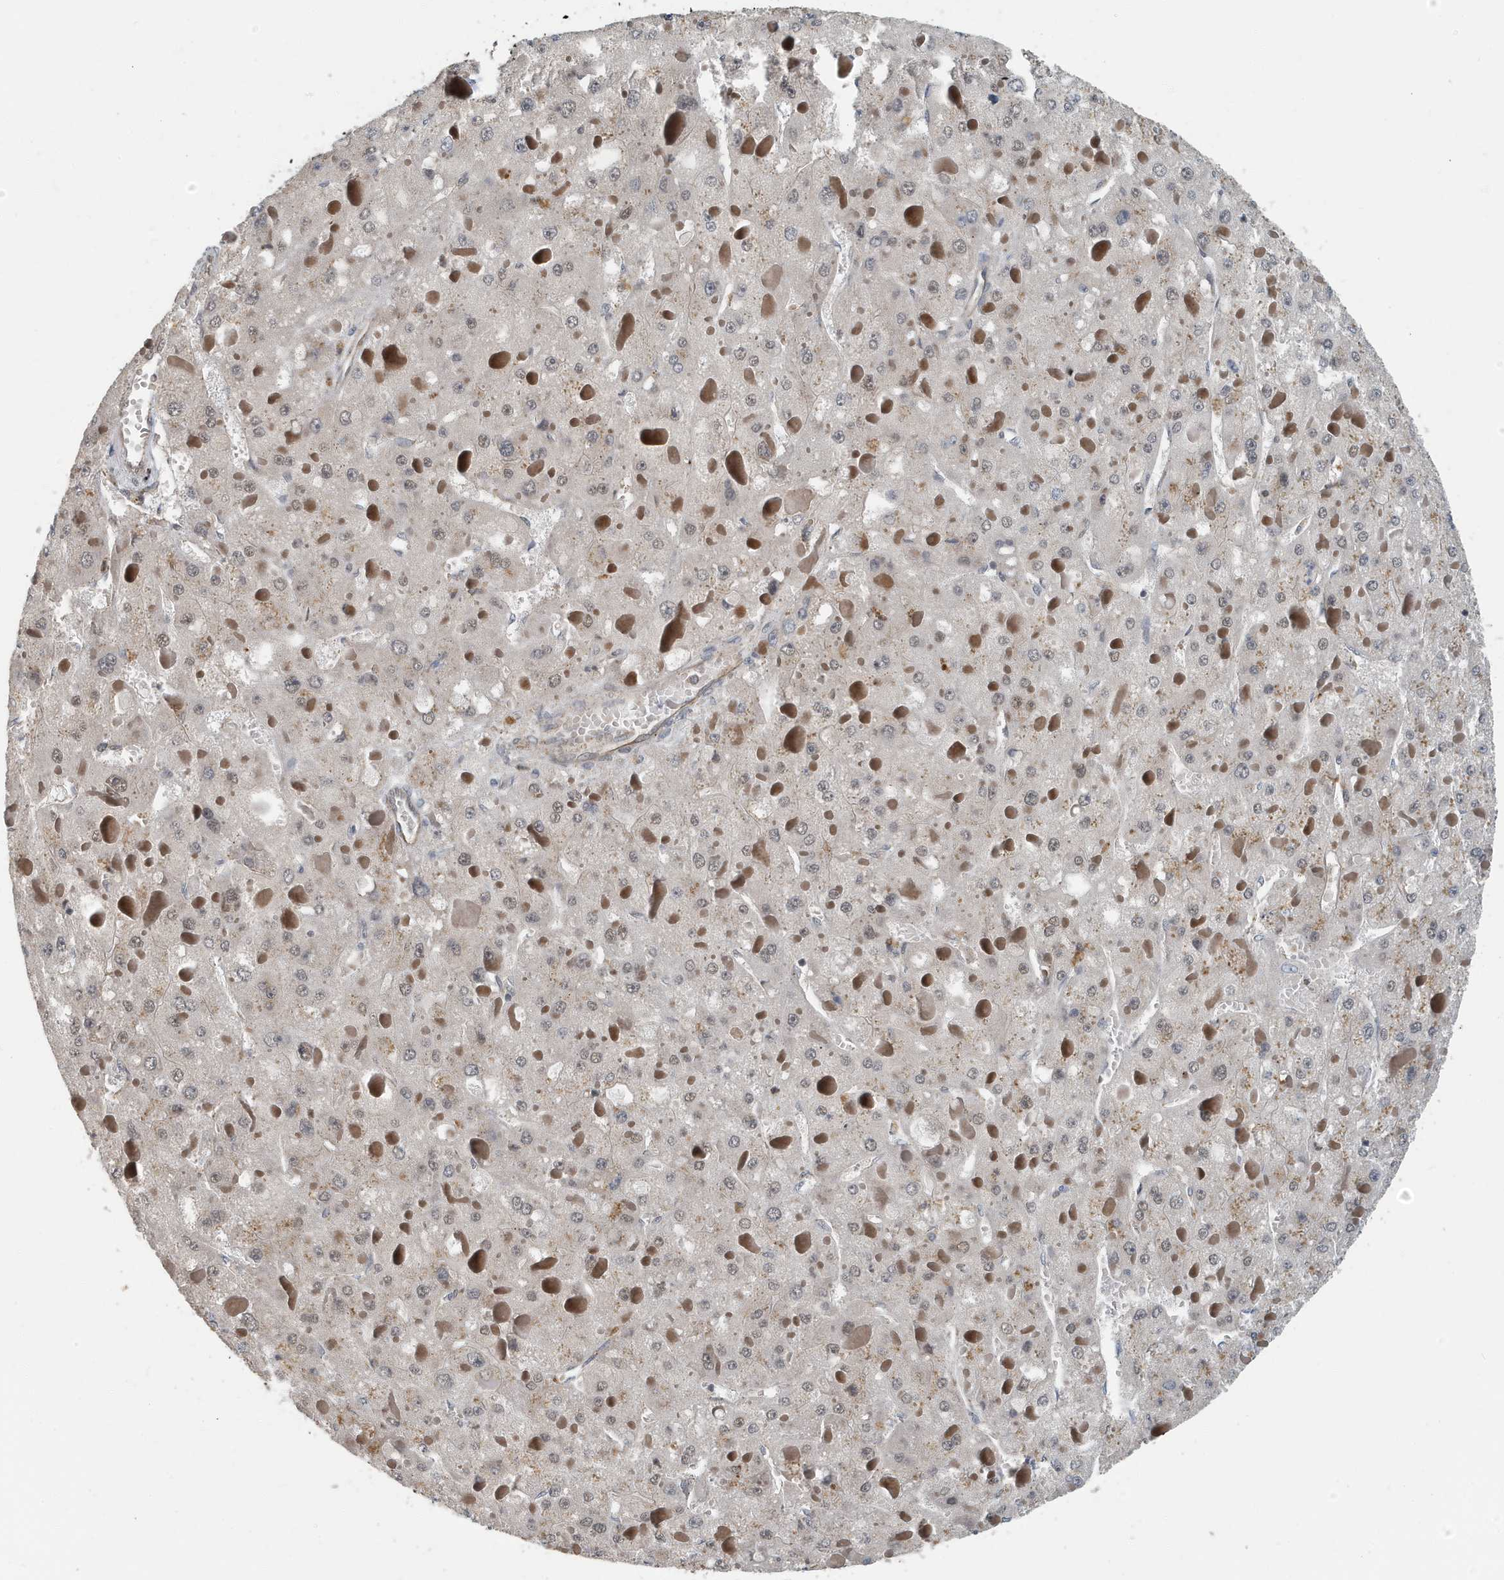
{"staining": {"intensity": "negative", "quantity": "none", "location": "none"}, "tissue": "liver cancer", "cell_type": "Tumor cells", "image_type": "cancer", "snomed": [{"axis": "morphology", "description": "Carcinoma, Hepatocellular, NOS"}, {"axis": "topography", "description": "Liver"}], "caption": "The immunohistochemistry (IHC) image has no significant positivity in tumor cells of hepatocellular carcinoma (liver) tissue. (DAB IHC visualized using brightfield microscopy, high magnification).", "gene": "KIF15", "patient": {"sex": "female", "age": 73}}